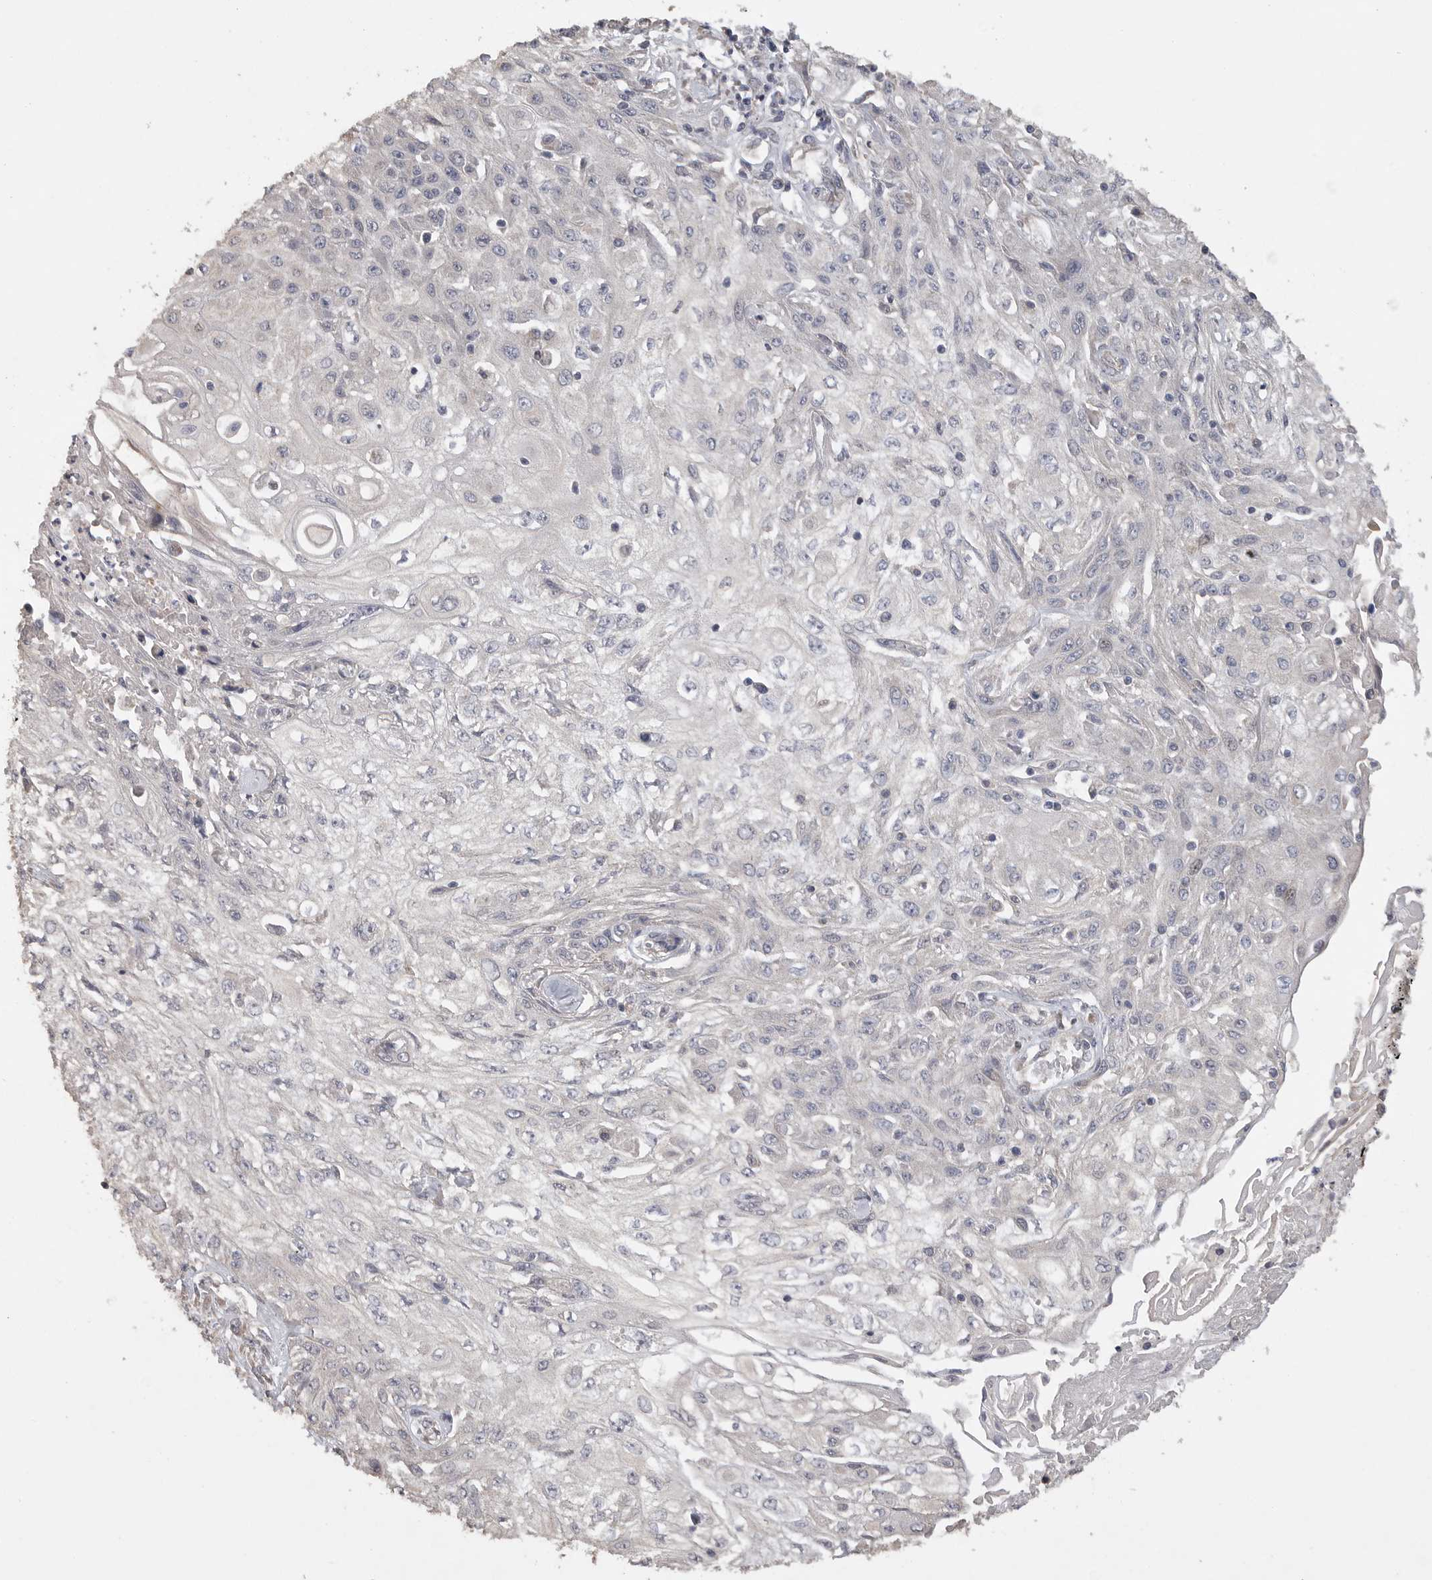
{"staining": {"intensity": "negative", "quantity": "none", "location": "none"}, "tissue": "skin cancer", "cell_type": "Tumor cells", "image_type": "cancer", "snomed": [{"axis": "morphology", "description": "Squamous cell carcinoma, NOS"}, {"axis": "morphology", "description": "Squamous cell carcinoma, metastatic, NOS"}, {"axis": "topography", "description": "Skin"}, {"axis": "topography", "description": "Lymph node"}], "caption": "An IHC micrograph of skin cancer (squamous cell carcinoma) is shown. There is no staining in tumor cells of skin cancer (squamous cell carcinoma).", "gene": "EDEM3", "patient": {"sex": "male", "age": 75}}